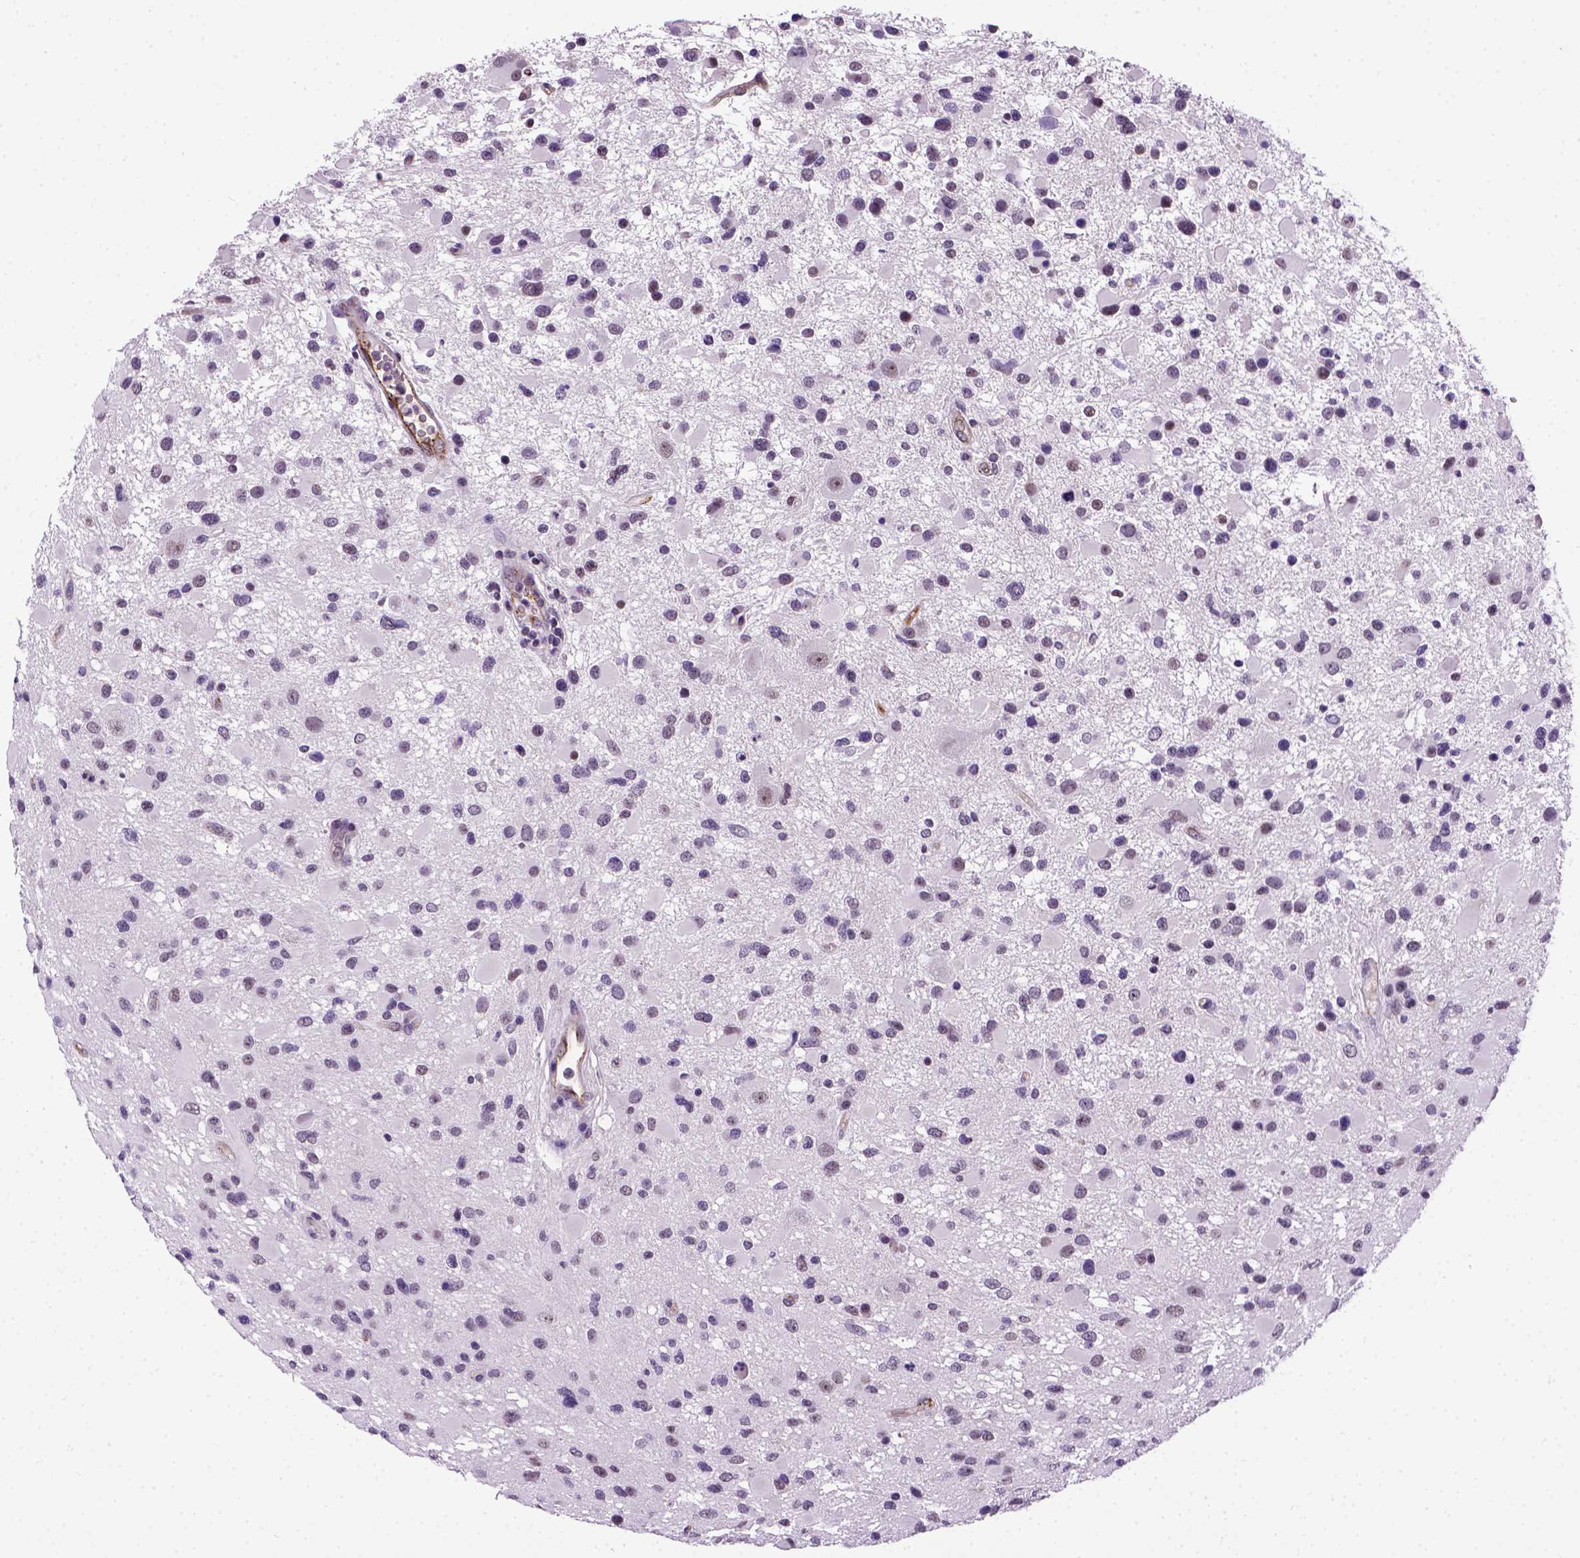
{"staining": {"intensity": "negative", "quantity": "none", "location": "none"}, "tissue": "glioma", "cell_type": "Tumor cells", "image_type": "cancer", "snomed": [{"axis": "morphology", "description": "Glioma, malignant, Low grade"}, {"axis": "topography", "description": "Brain"}], "caption": "A micrograph of malignant glioma (low-grade) stained for a protein shows no brown staining in tumor cells.", "gene": "VWF", "patient": {"sex": "female", "age": 32}}